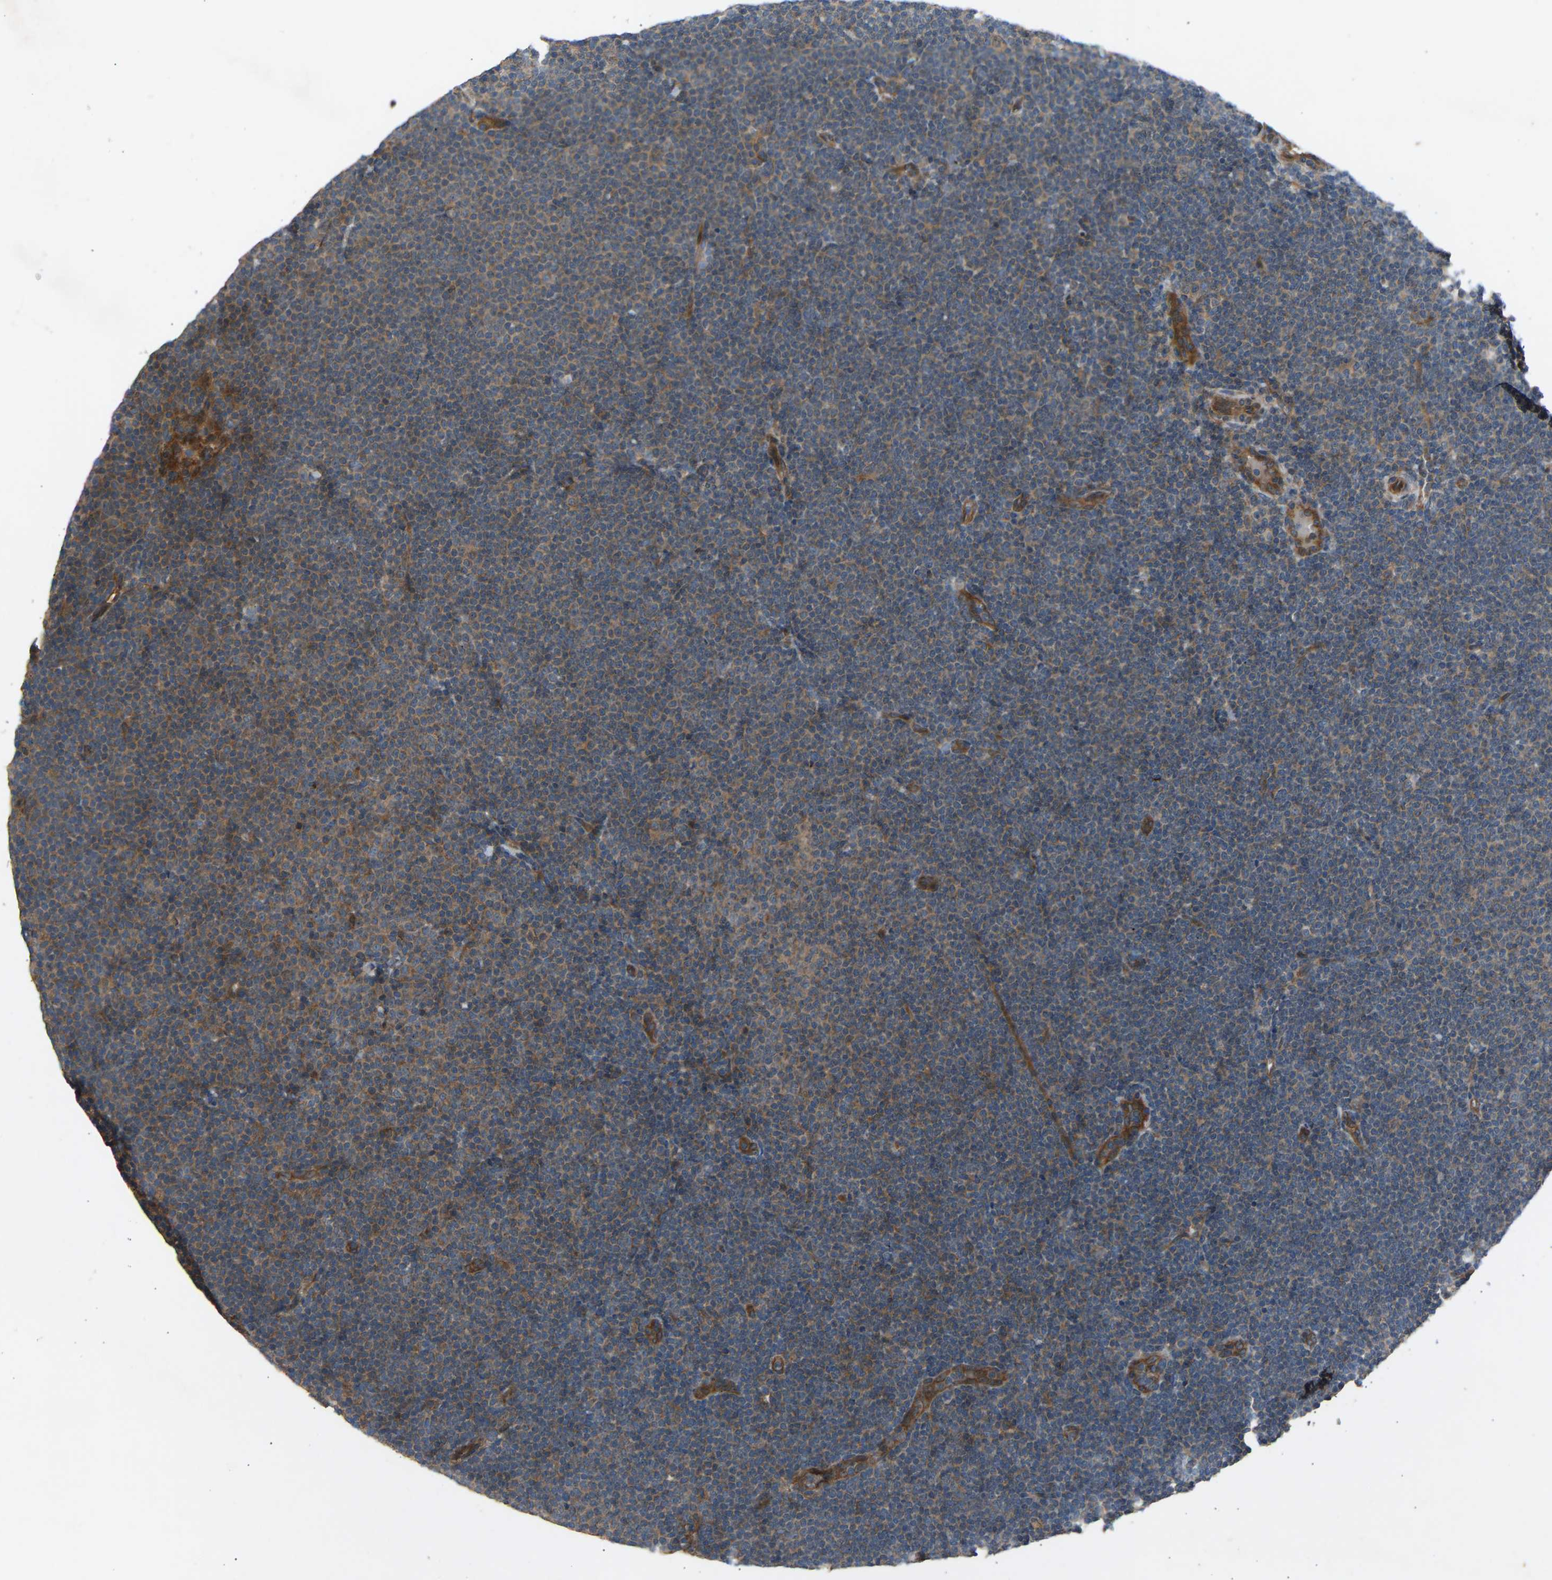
{"staining": {"intensity": "weak", "quantity": ">75%", "location": "cytoplasmic/membranous"}, "tissue": "lymphoma", "cell_type": "Tumor cells", "image_type": "cancer", "snomed": [{"axis": "morphology", "description": "Malignant lymphoma, non-Hodgkin's type, Low grade"}, {"axis": "topography", "description": "Lymph node"}], "caption": "Immunohistochemical staining of lymphoma reveals low levels of weak cytoplasmic/membranous protein expression in approximately >75% of tumor cells.", "gene": "GAS2L1", "patient": {"sex": "female", "age": 53}}